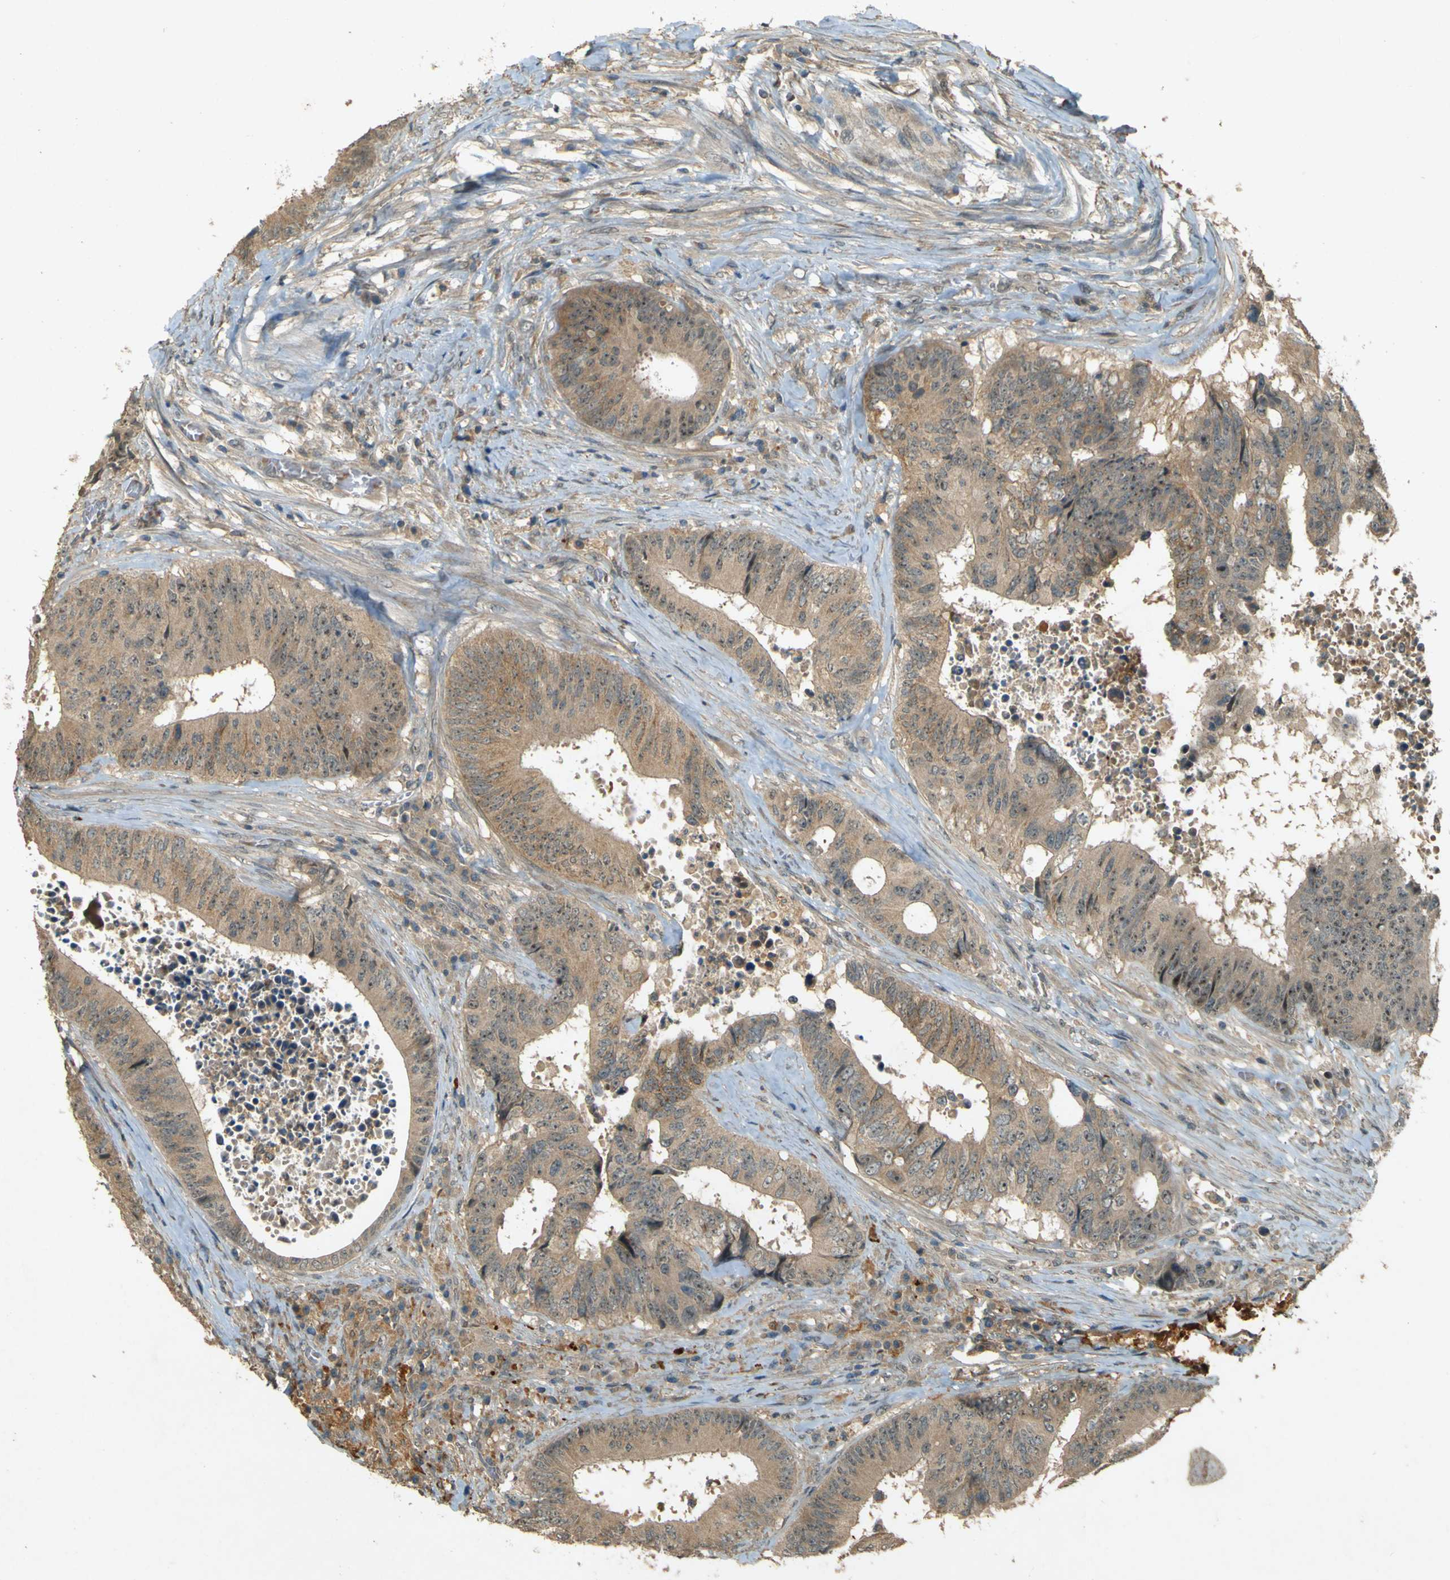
{"staining": {"intensity": "weak", "quantity": ">75%", "location": "cytoplasmic/membranous"}, "tissue": "colorectal cancer", "cell_type": "Tumor cells", "image_type": "cancer", "snomed": [{"axis": "morphology", "description": "Adenocarcinoma, NOS"}, {"axis": "topography", "description": "Rectum"}], "caption": "Immunohistochemical staining of human colorectal cancer (adenocarcinoma) demonstrates low levels of weak cytoplasmic/membranous expression in about >75% of tumor cells.", "gene": "MPDZ", "patient": {"sex": "male", "age": 72}}